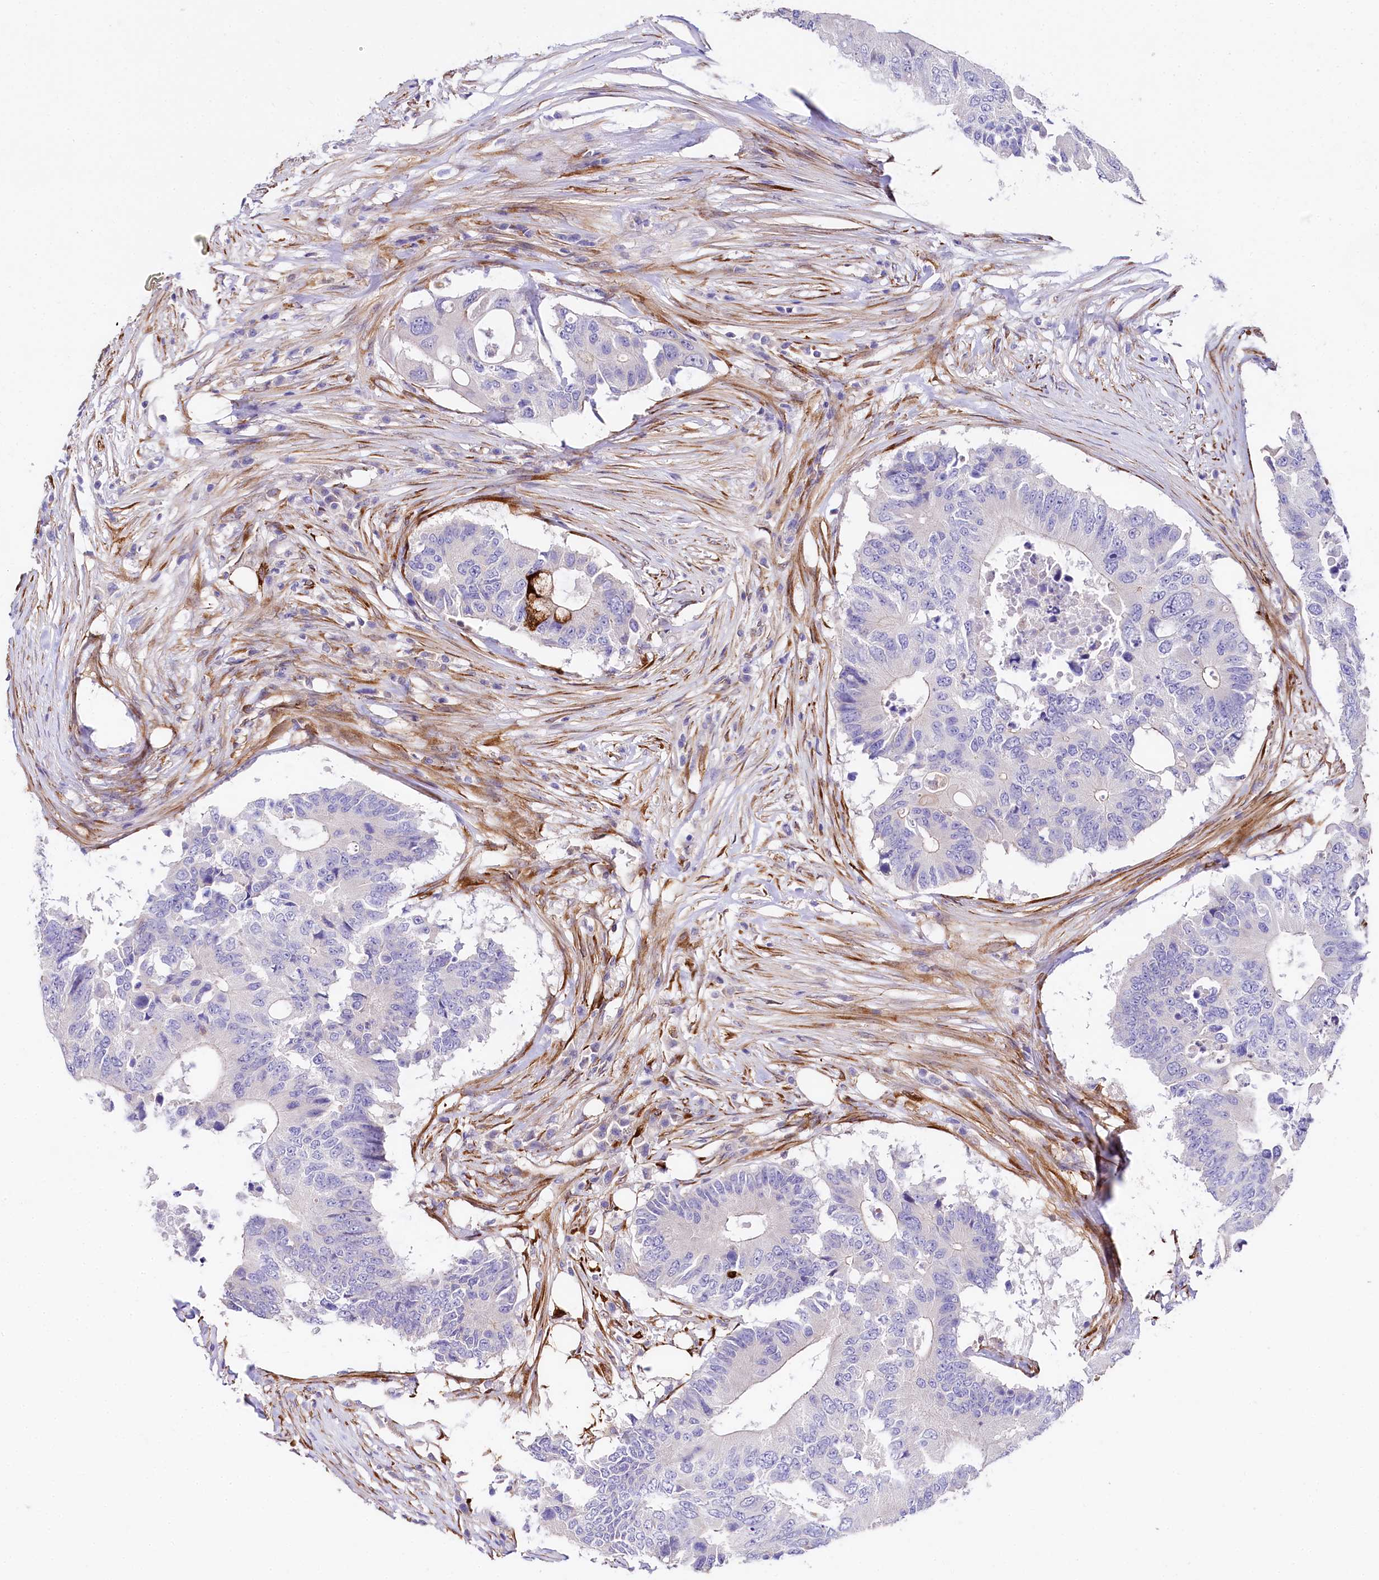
{"staining": {"intensity": "strong", "quantity": "<25%", "location": "cytoplasmic/membranous"}, "tissue": "colorectal cancer", "cell_type": "Tumor cells", "image_type": "cancer", "snomed": [{"axis": "morphology", "description": "Adenocarcinoma, NOS"}, {"axis": "topography", "description": "Colon"}], "caption": "DAB (3,3'-diaminobenzidine) immunohistochemical staining of colorectal adenocarcinoma demonstrates strong cytoplasmic/membranous protein expression in approximately <25% of tumor cells.", "gene": "FCHSD2", "patient": {"sex": "male", "age": 71}}